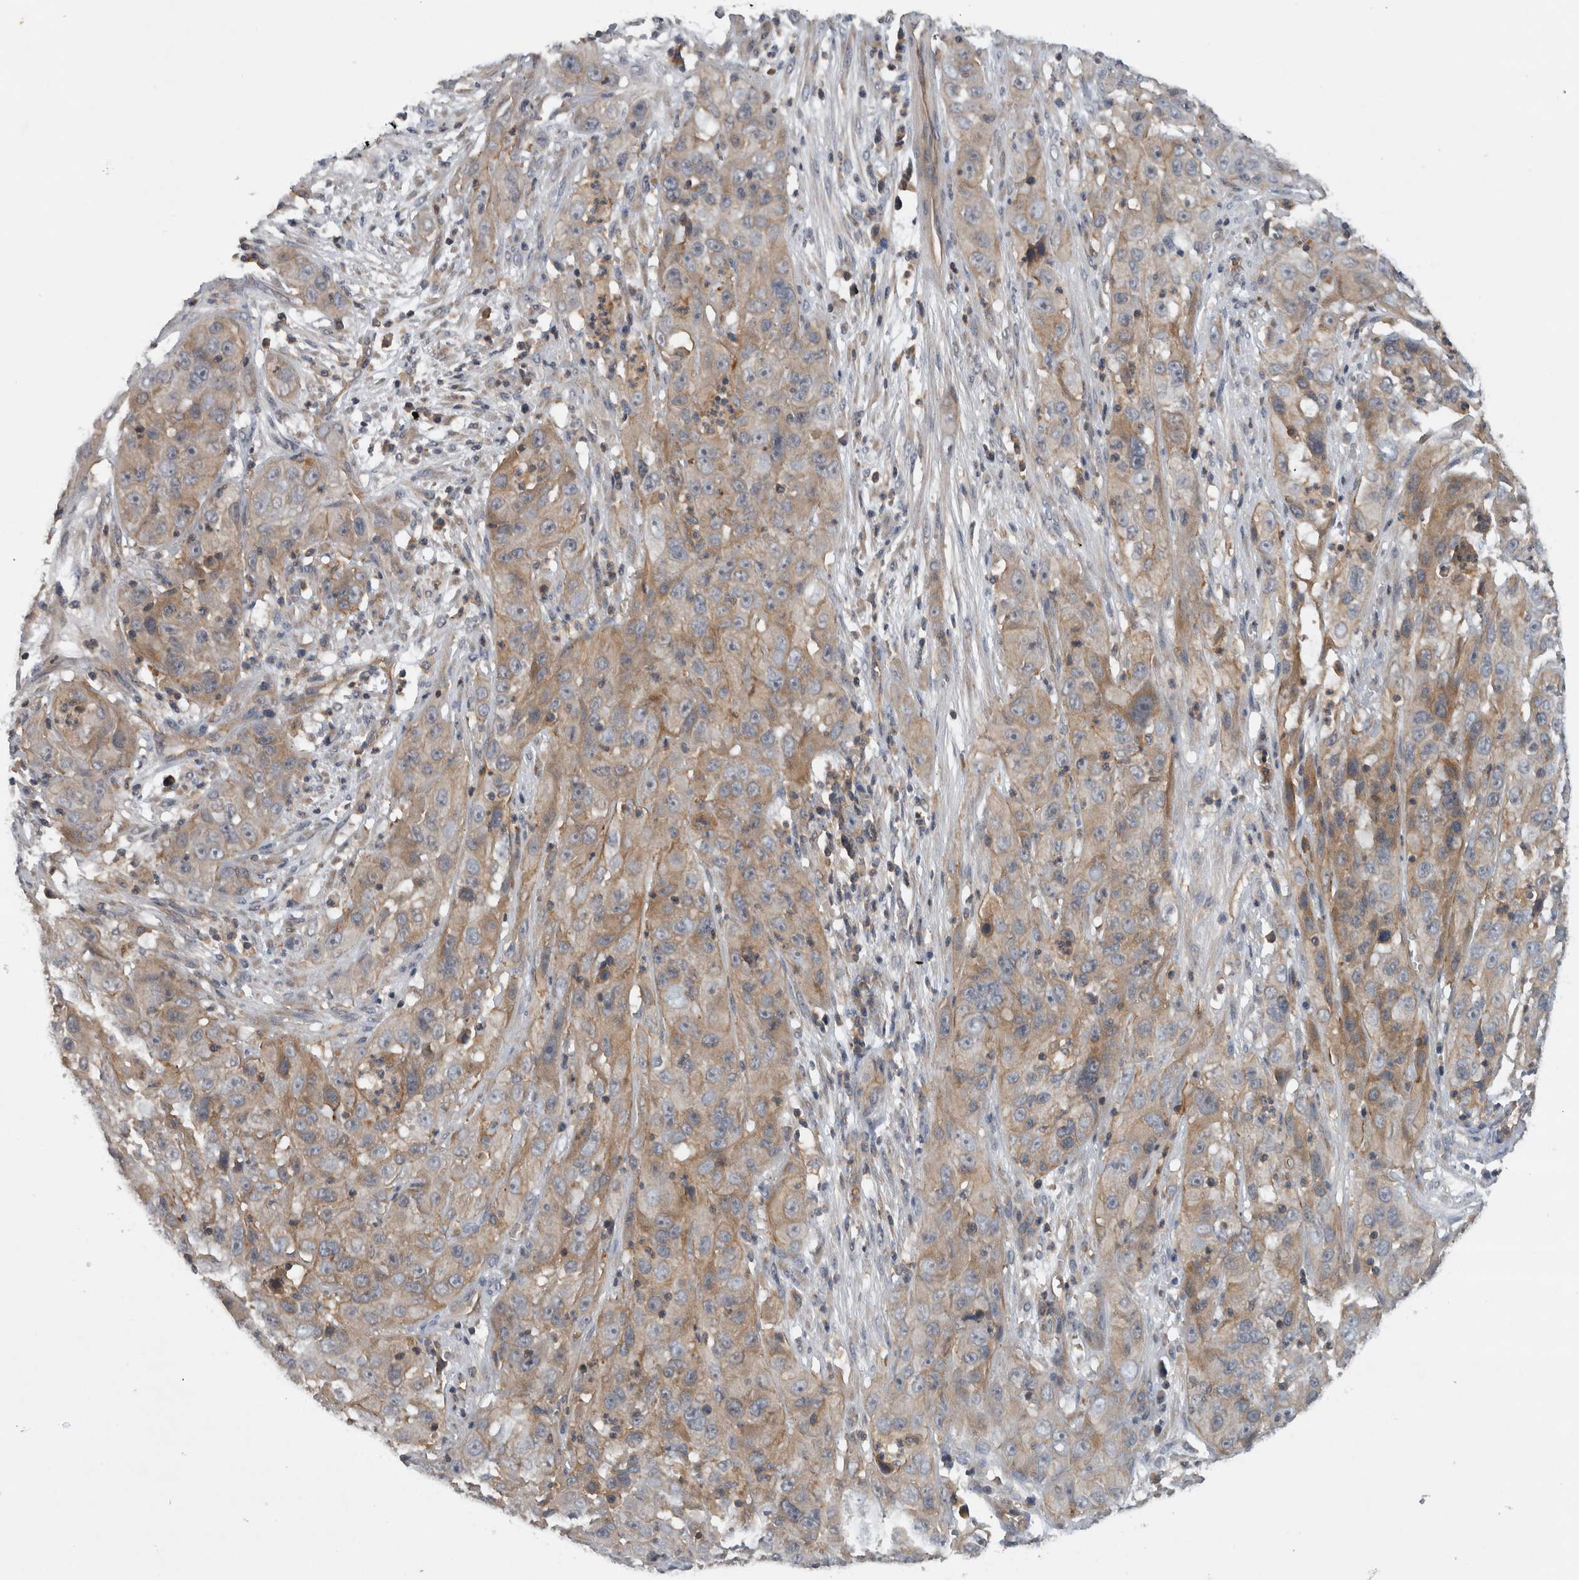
{"staining": {"intensity": "moderate", "quantity": ">75%", "location": "cytoplasmic/membranous"}, "tissue": "cervical cancer", "cell_type": "Tumor cells", "image_type": "cancer", "snomed": [{"axis": "morphology", "description": "Squamous cell carcinoma, NOS"}, {"axis": "topography", "description": "Cervix"}], "caption": "This micrograph reveals IHC staining of human cervical cancer (squamous cell carcinoma), with medium moderate cytoplasmic/membranous staining in approximately >75% of tumor cells.", "gene": "SCARA5", "patient": {"sex": "female", "age": 32}}